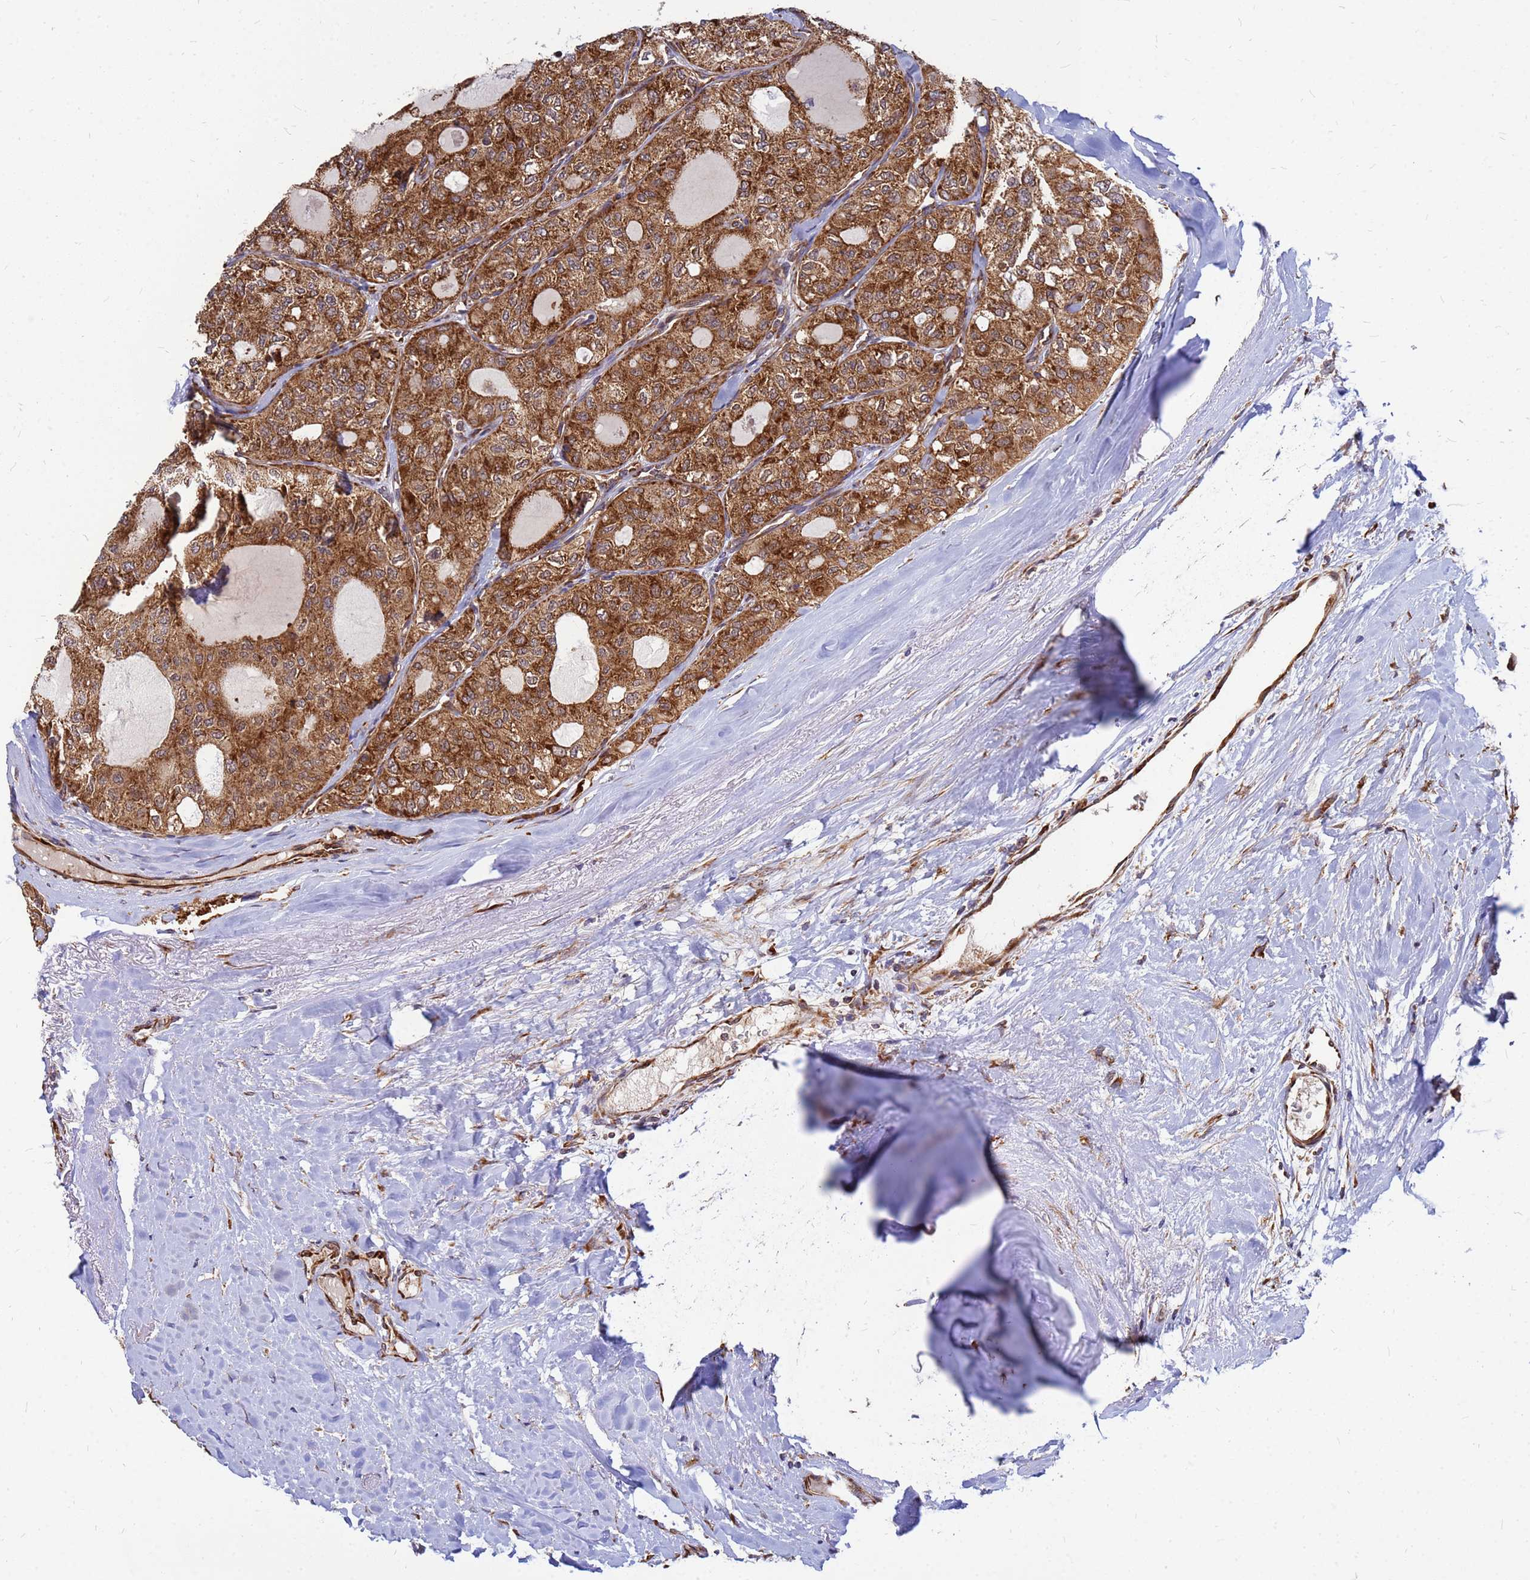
{"staining": {"intensity": "moderate", "quantity": ">75%", "location": "cytoplasmic/membranous"}, "tissue": "thyroid cancer", "cell_type": "Tumor cells", "image_type": "cancer", "snomed": [{"axis": "morphology", "description": "Follicular adenoma carcinoma, NOS"}, {"axis": "topography", "description": "Thyroid gland"}], "caption": "DAB immunohistochemical staining of human thyroid cancer (follicular adenoma carcinoma) shows moderate cytoplasmic/membranous protein staining in about >75% of tumor cells. (DAB = brown stain, brightfield microscopy at high magnification).", "gene": "RPL8", "patient": {"sex": "male", "age": 75}}